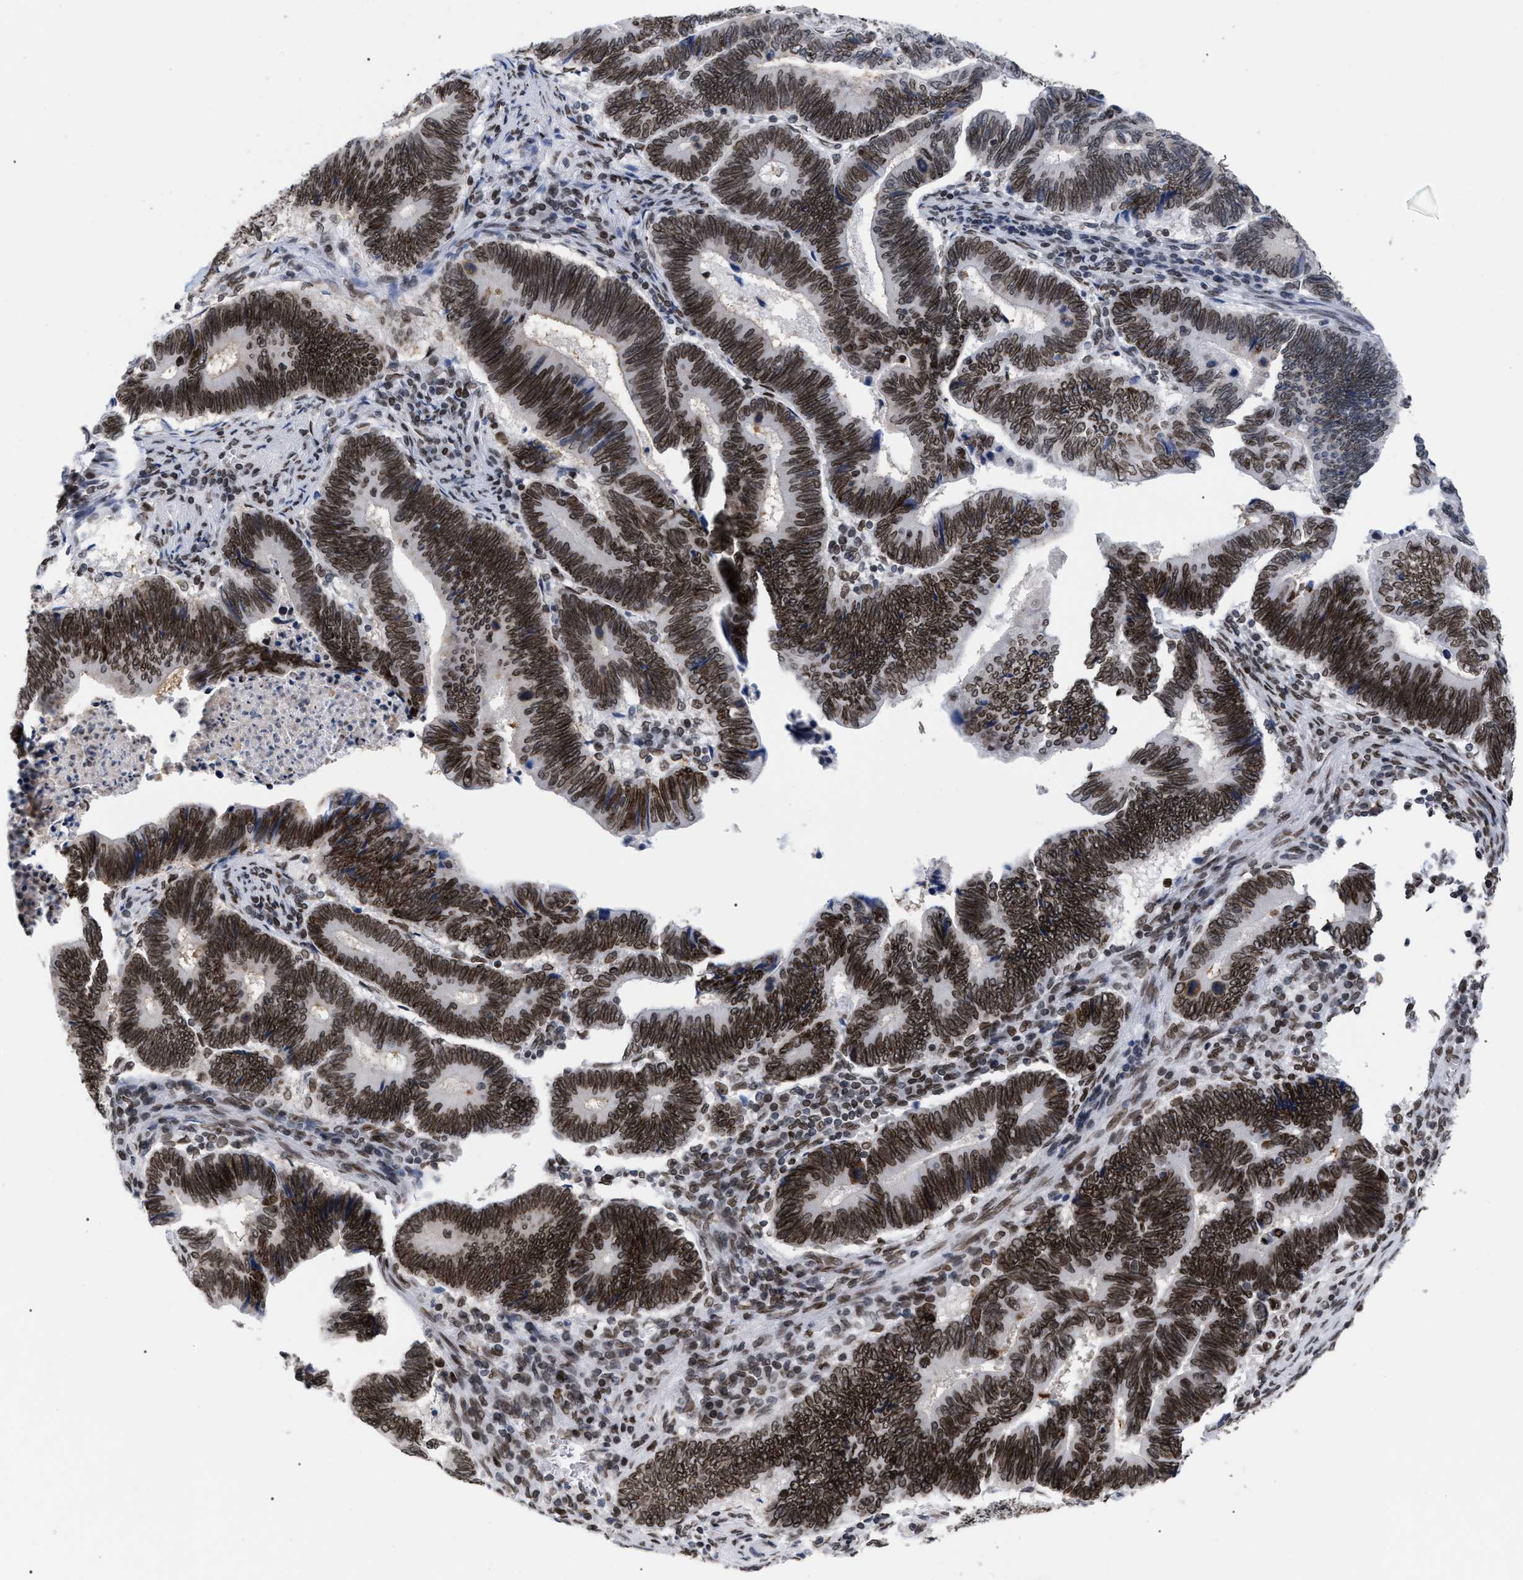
{"staining": {"intensity": "strong", "quantity": ">75%", "location": "cytoplasmic/membranous,nuclear"}, "tissue": "pancreatic cancer", "cell_type": "Tumor cells", "image_type": "cancer", "snomed": [{"axis": "morphology", "description": "Adenocarcinoma, NOS"}, {"axis": "topography", "description": "Pancreas"}], "caption": "This histopathology image shows IHC staining of human pancreatic cancer (adenocarcinoma), with high strong cytoplasmic/membranous and nuclear positivity in about >75% of tumor cells.", "gene": "TPR", "patient": {"sex": "female", "age": 70}}